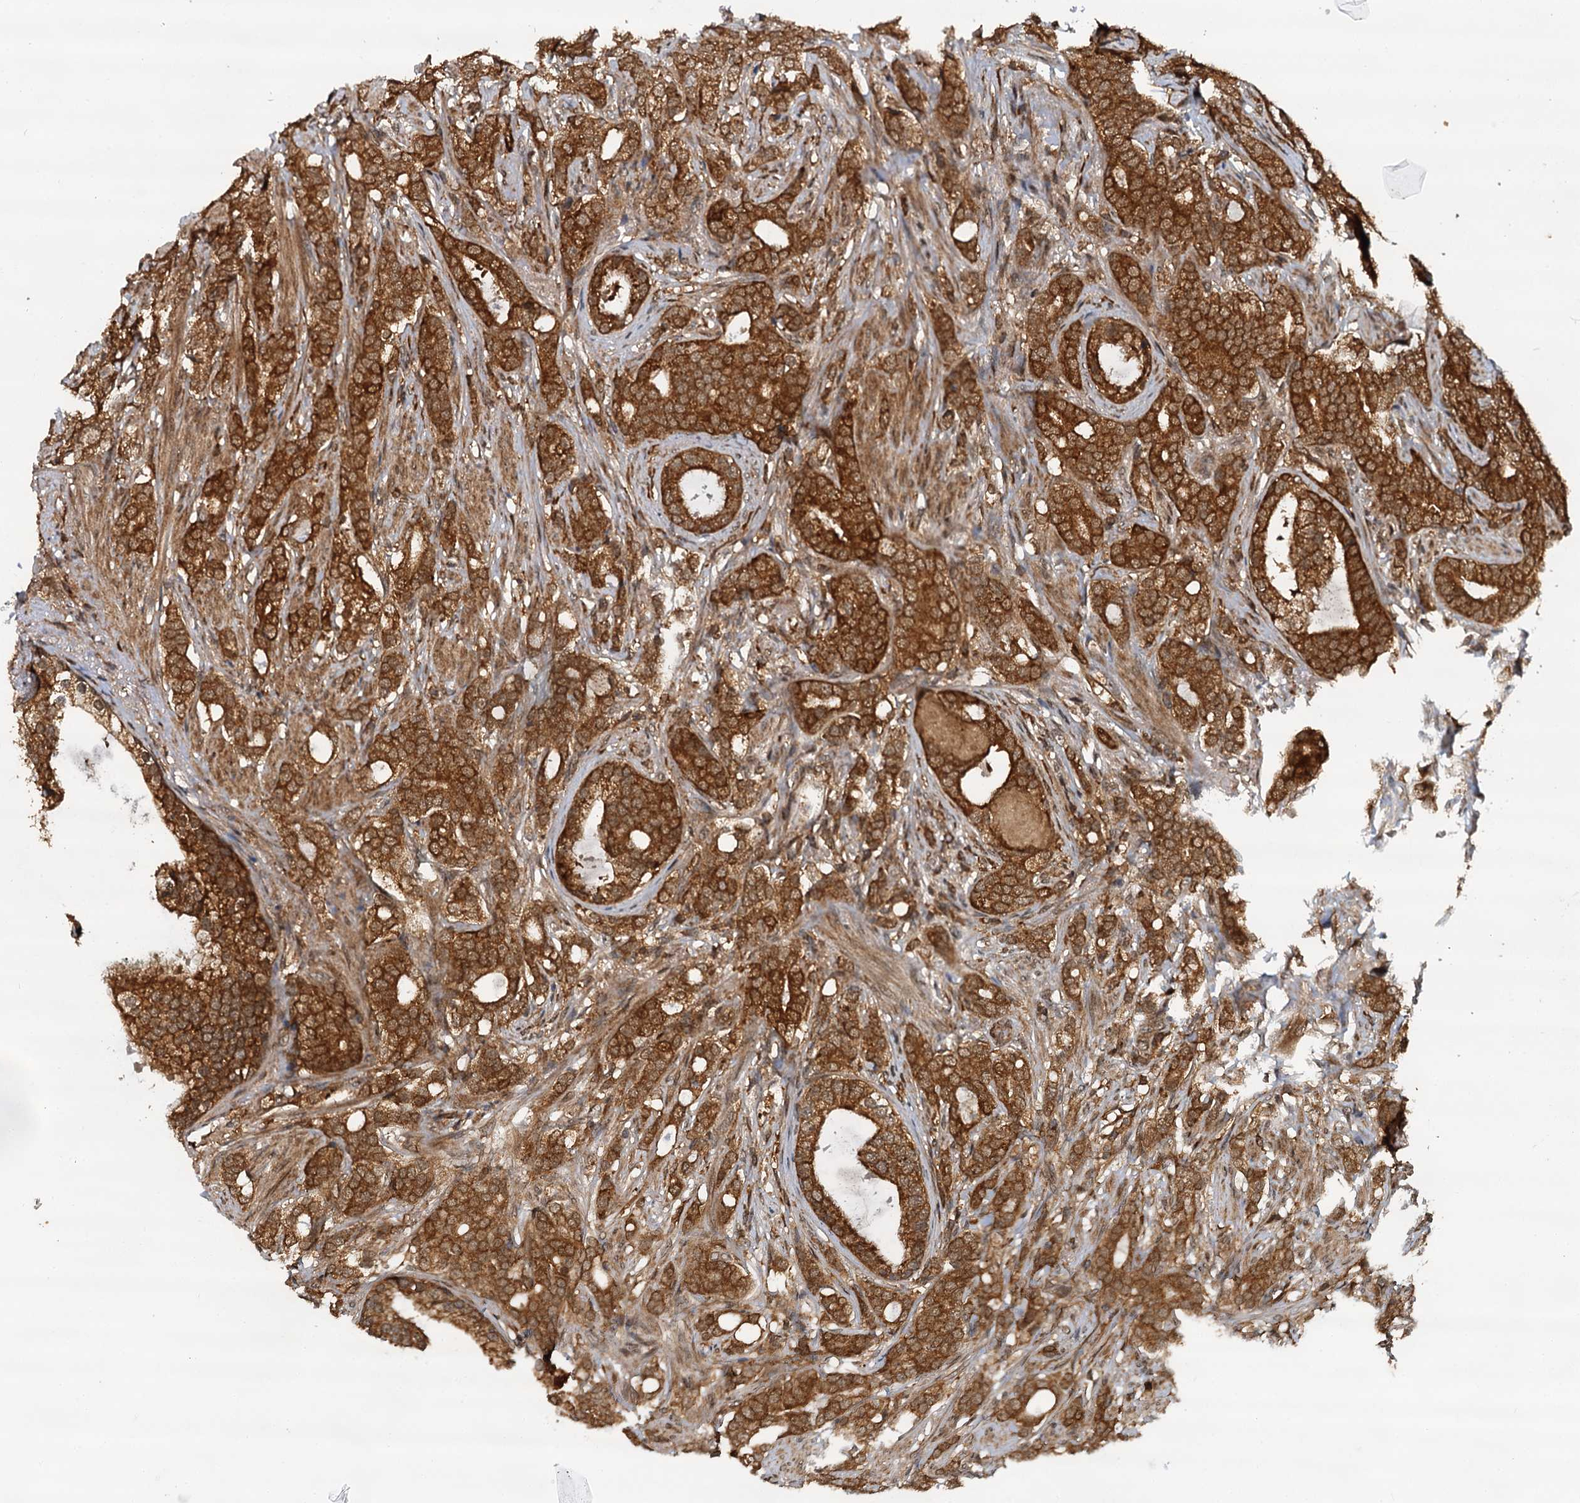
{"staining": {"intensity": "strong", "quantity": ">75%", "location": "cytoplasmic/membranous"}, "tissue": "prostate cancer", "cell_type": "Tumor cells", "image_type": "cancer", "snomed": [{"axis": "morphology", "description": "Adenocarcinoma, Low grade"}, {"axis": "topography", "description": "Prostate"}], "caption": "Prostate cancer (low-grade adenocarcinoma) stained for a protein (brown) reveals strong cytoplasmic/membranous positive positivity in about >75% of tumor cells.", "gene": "STUB1", "patient": {"sex": "male", "age": 71}}